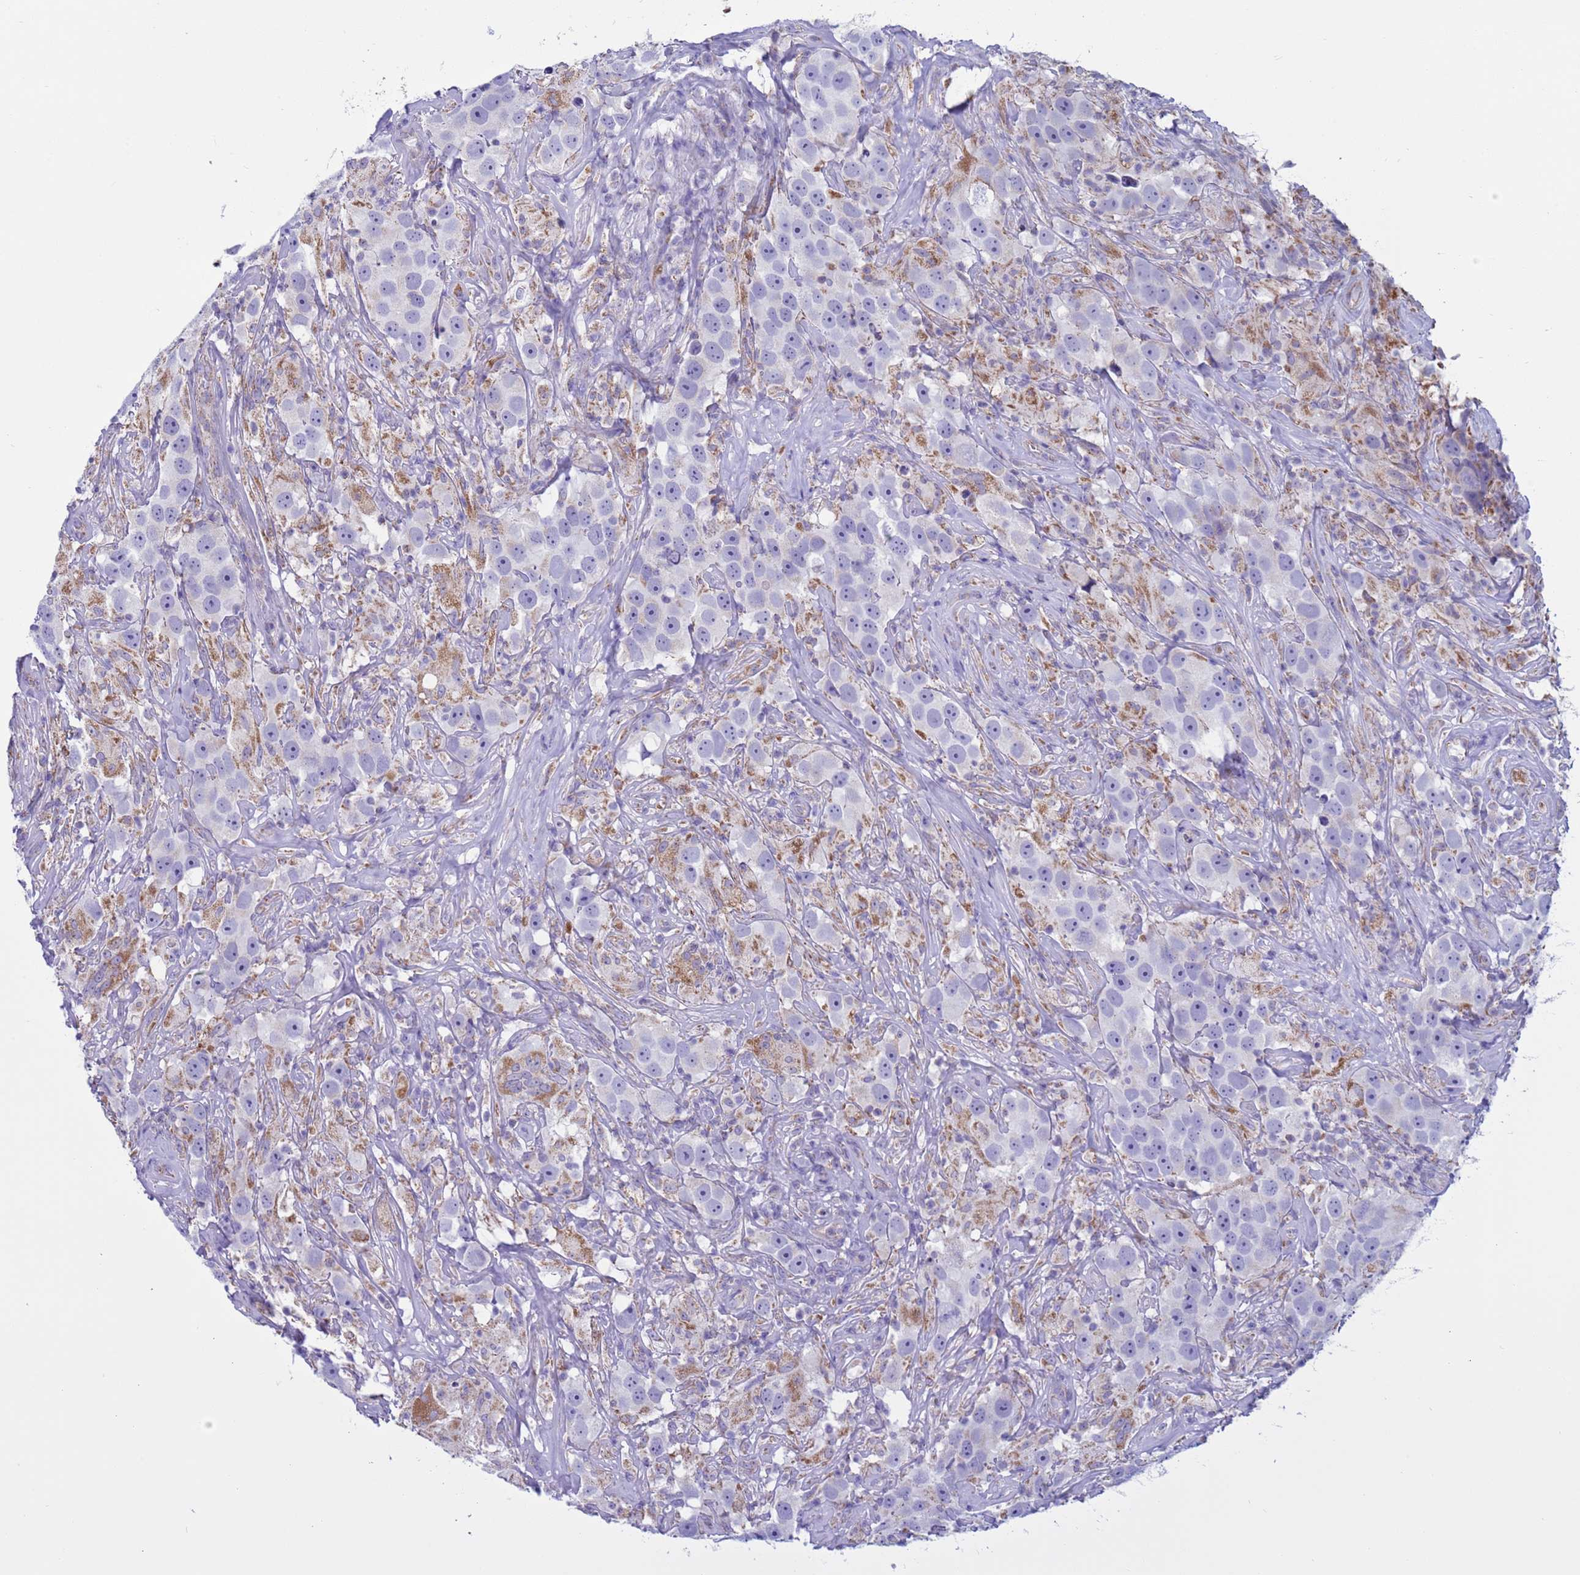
{"staining": {"intensity": "negative", "quantity": "none", "location": "none"}, "tissue": "testis cancer", "cell_type": "Tumor cells", "image_type": "cancer", "snomed": [{"axis": "morphology", "description": "Seminoma, NOS"}, {"axis": "topography", "description": "Testis"}], "caption": "This is an immunohistochemistry (IHC) histopathology image of seminoma (testis). There is no expression in tumor cells.", "gene": "NCALD", "patient": {"sex": "male", "age": 49}}